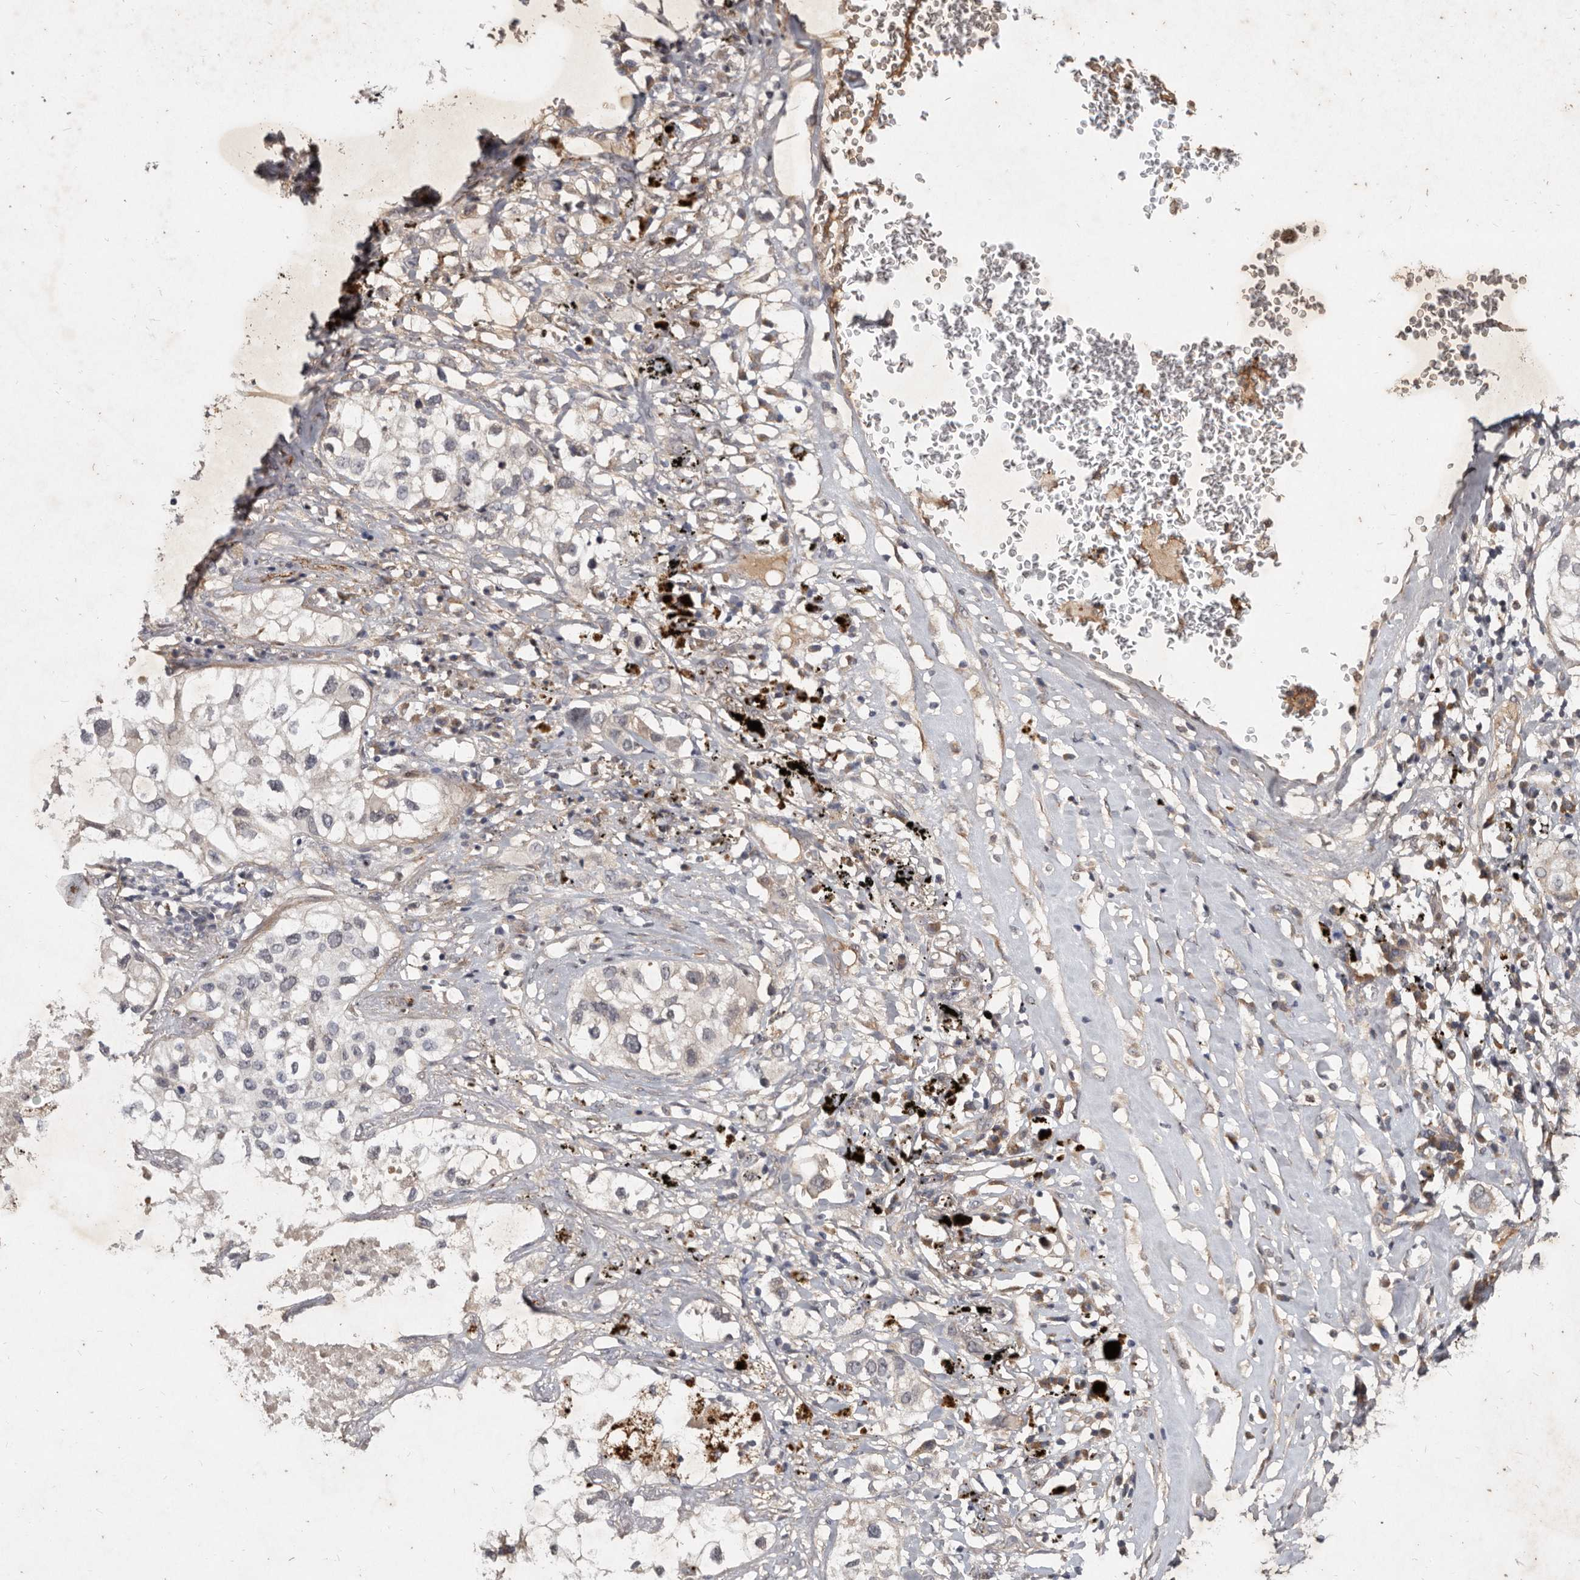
{"staining": {"intensity": "negative", "quantity": "none", "location": "none"}, "tissue": "lung cancer", "cell_type": "Tumor cells", "image_type": "cancer", "snomed": [{"axis": "morphology", "description": "Adenocarcinoma, NOS"}, {"axis": "topography", "description": "Lung"}], "caption": "This is a histopathology image of immunohistochemistry (IHC) staining of lung cancer, which shows no positivity in tumor cells.", "gene": "DNAJC28", "patient": {"sex": "male", "age": 63}}